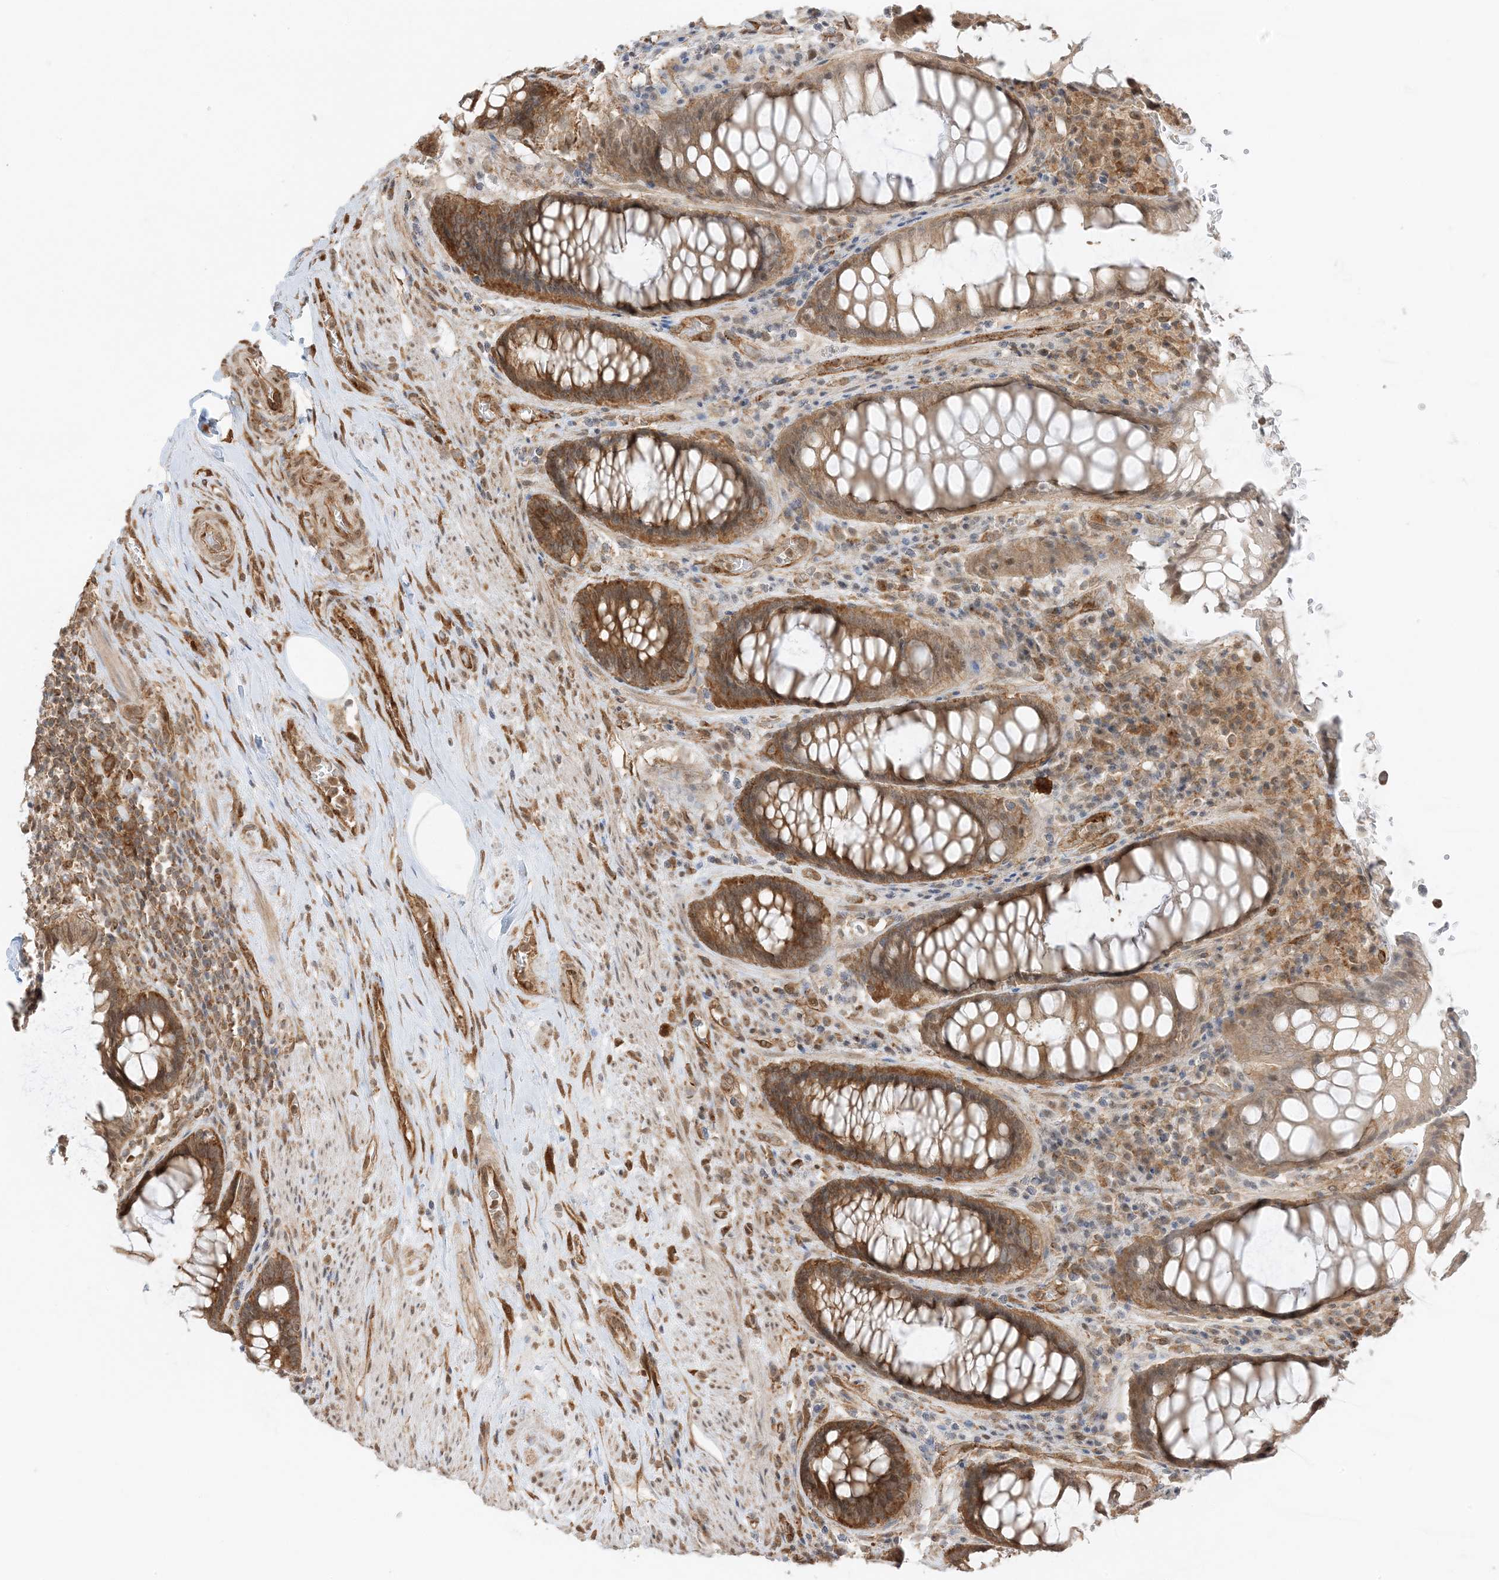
{"staining": {"intensity": "moderate", "quantity": ">75%", "location": "cytoplasmic/membranous"}, "tissue": "rectum", "cell_type": "Glandular cells", "image_type": "normal", "snomed": [{"axis": "morphology", "description": "Normal tissue, NOS"}, {"axis": "topography", "description": "Rectum"}], "caption": "A high-resolution image shows IHC staining of unremarkable rectum, which reveals moderate cytoplasmic/membranous expression in about >75% of glandular cells. The staining was performed using DAB to visualize the protein expression in brown, while the nuclei were stained in blue with hematoxylin (Magnification: 20x).", "gene": "UBAP2L", "patient": {"sex": "male", "age": 64}}